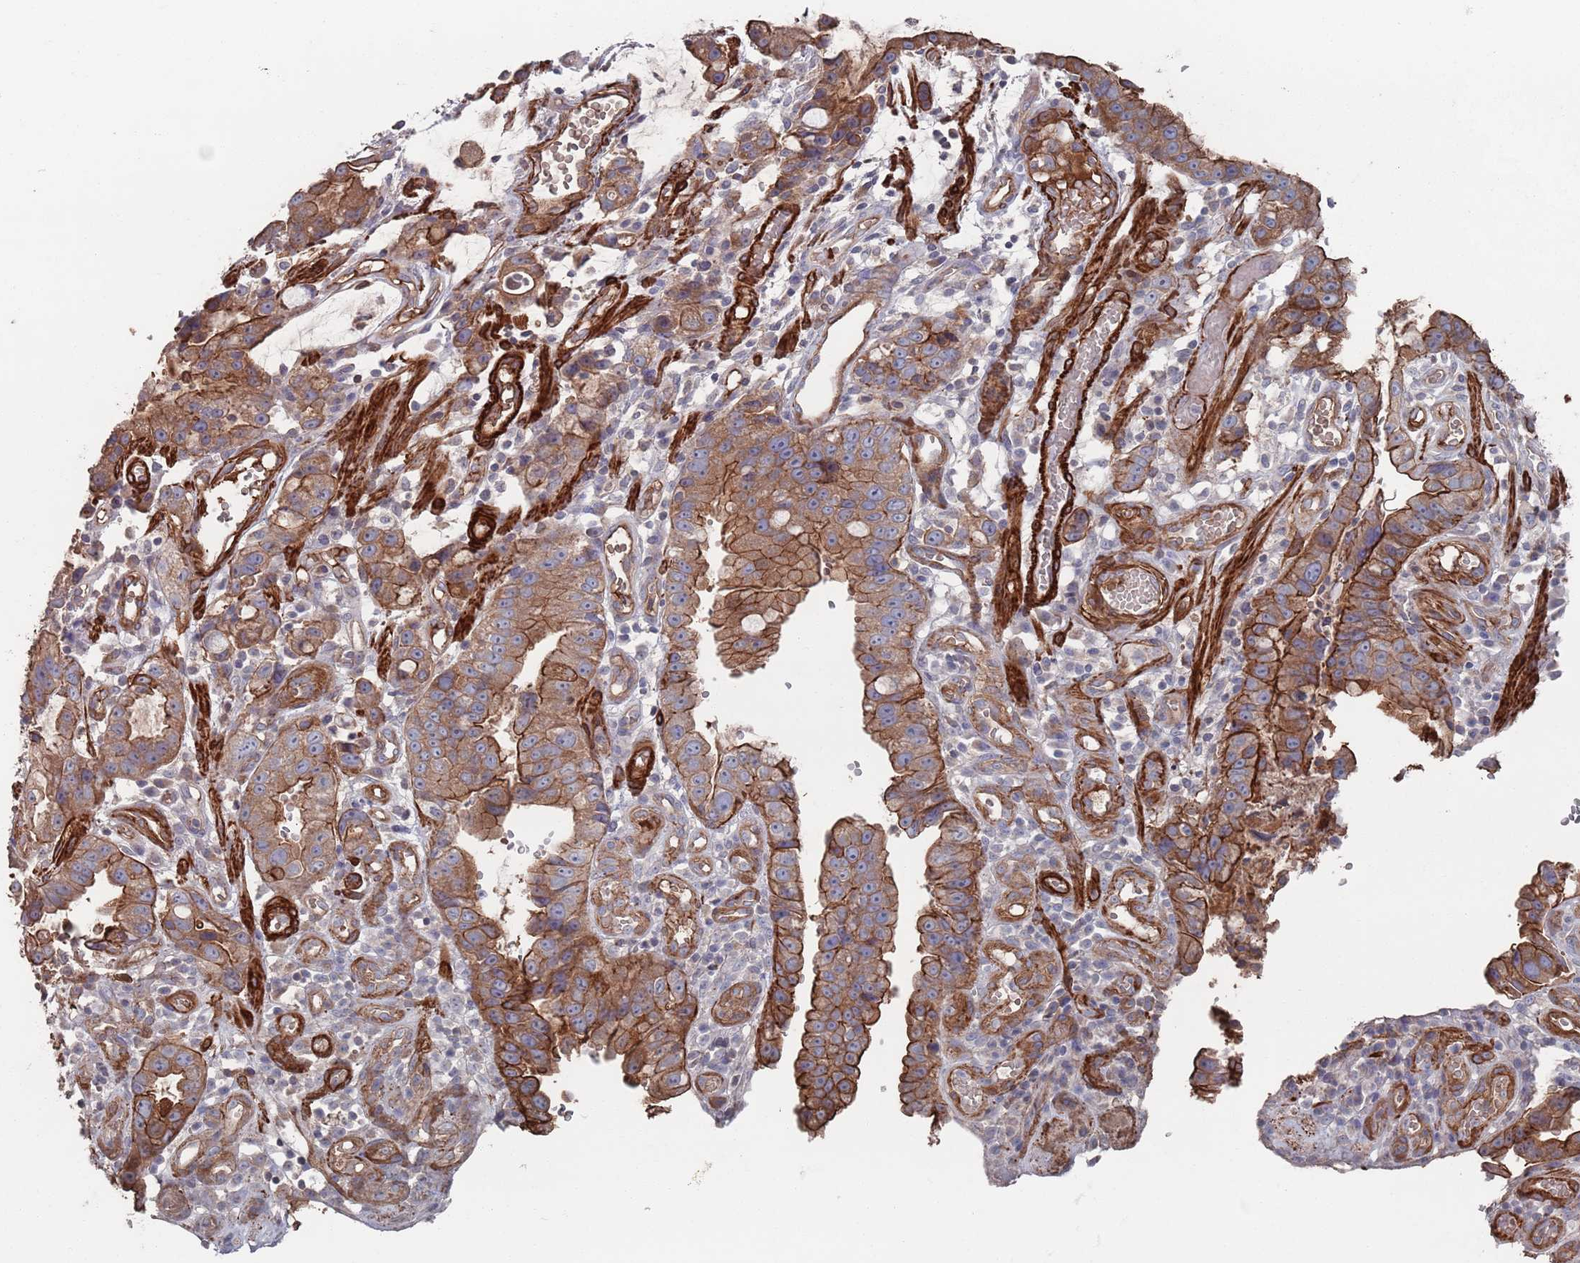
{"staining": {"intensity": "strong", "quantity": "25%-75%", "location": "cytoplasmic/membranous"}, "tissue": "stomach cancer", "cell_type": "Tumor cells", "image_type": "cancer", "snomed": [{"axis": "morphology", "description": "Adenocarcinoma, NOS"}, {"axis": "topography", "description": "Stomach"}], "caption": "Protein staining by IHC demonstrates strong cytoplasmic/membranous staining in approximately 25%-75% of tumor cells in adenocarcinoma (stomach). The staining was performed using DAB (3,3'-diaminobenzidine), with brown indicating positive protein expression. Nuclei are stained blue with hematoxylin.", "gene": "PLEKHA4", "patient": {"sex": "male", "age": 55}}